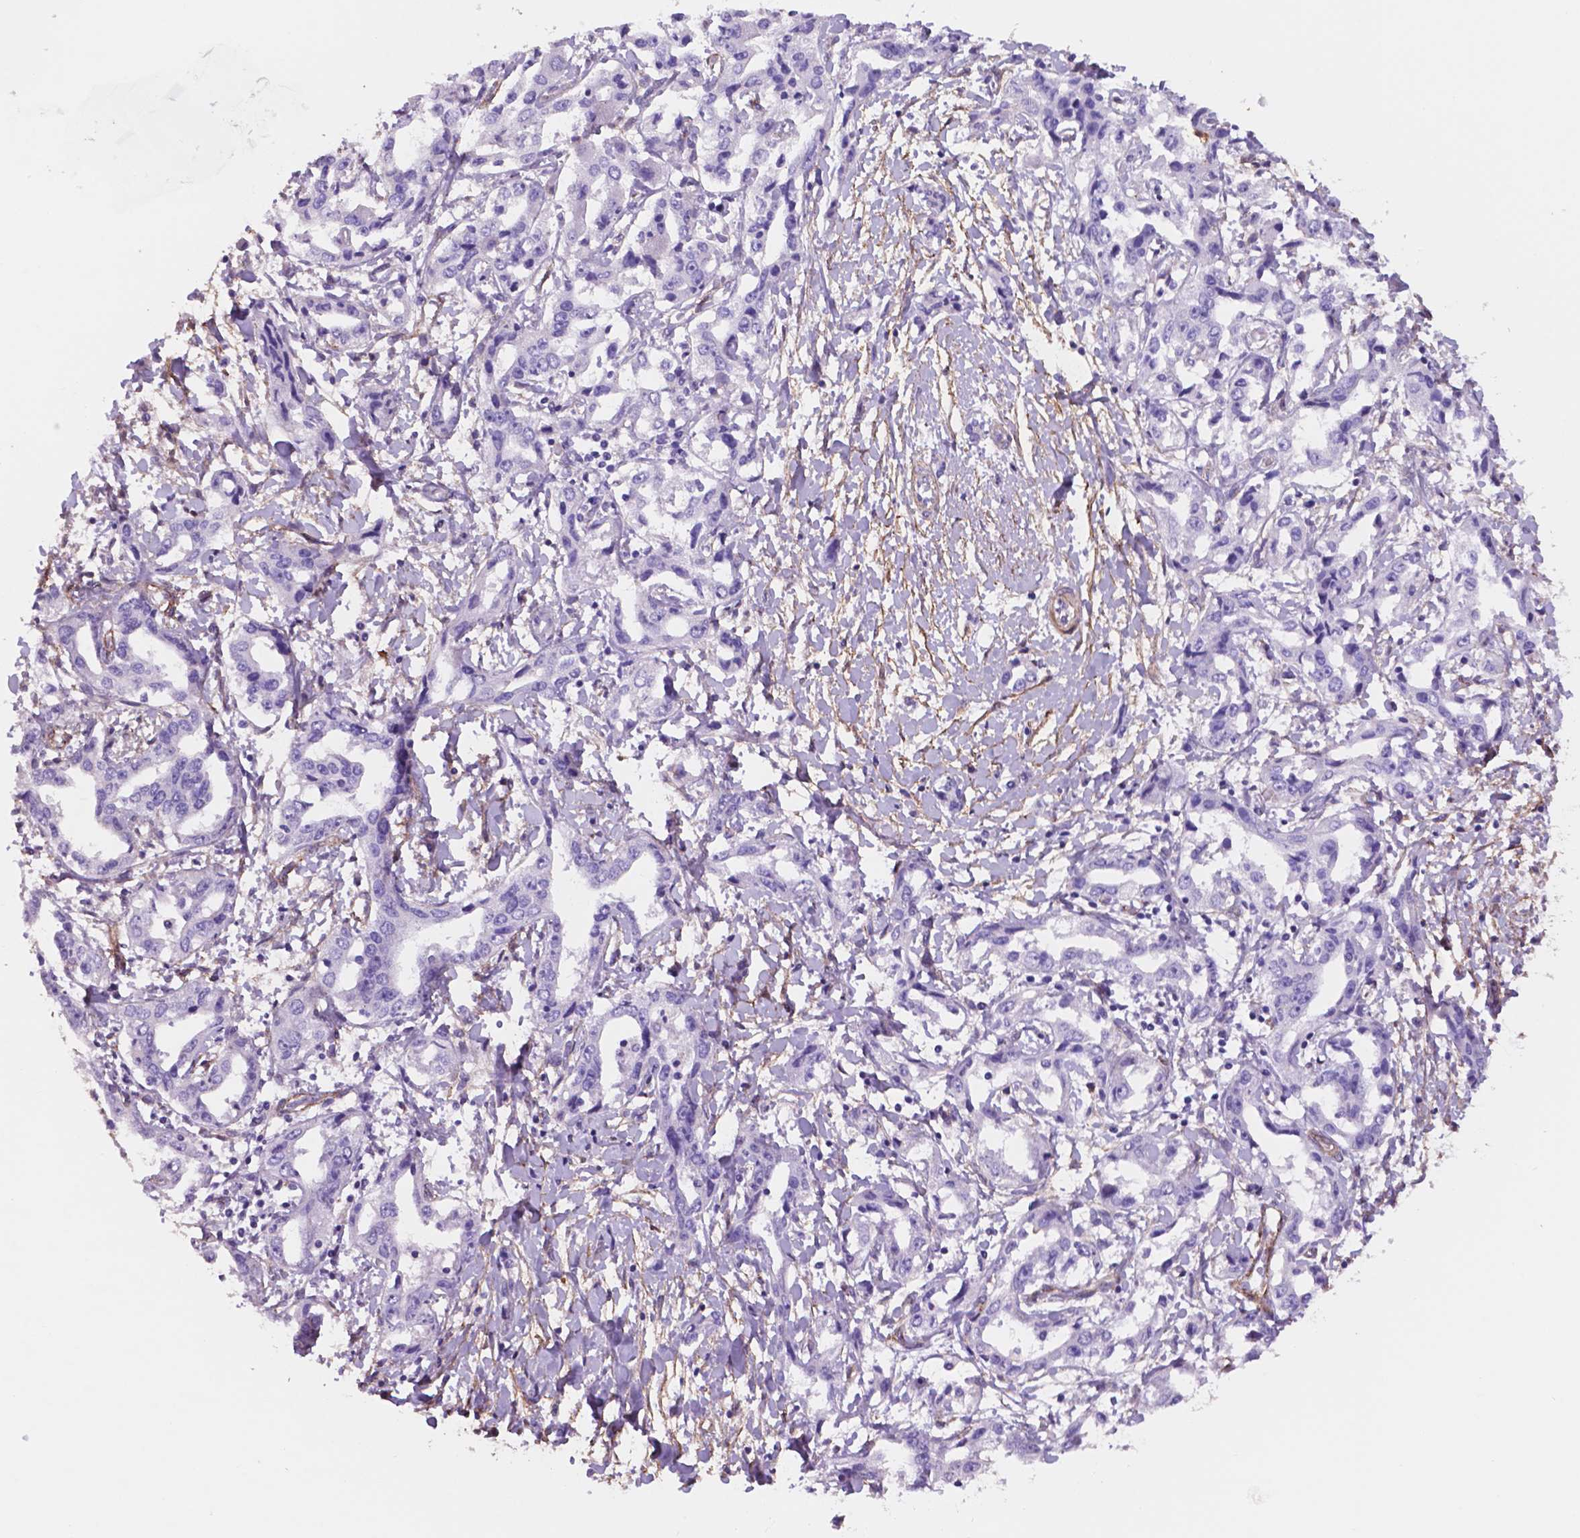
{"staining": {"intensity": "negative", "quantity": "none", "location": "none"}, "tissue": "liver cancer", "cell_type": "Tumor cells", "image_type": "cancer", "snomed": [{"axis": "morphology", "description": "Cholangiocarcinoma"}, {"axis": "topography", "description": "Liver"}], "caption": "The histopathology image shows no staining of tumor cells in liver cancer (cholangiocarcinoma).", "gene": "TOR2A", "patient": {"sex": "male", "age": 59}}